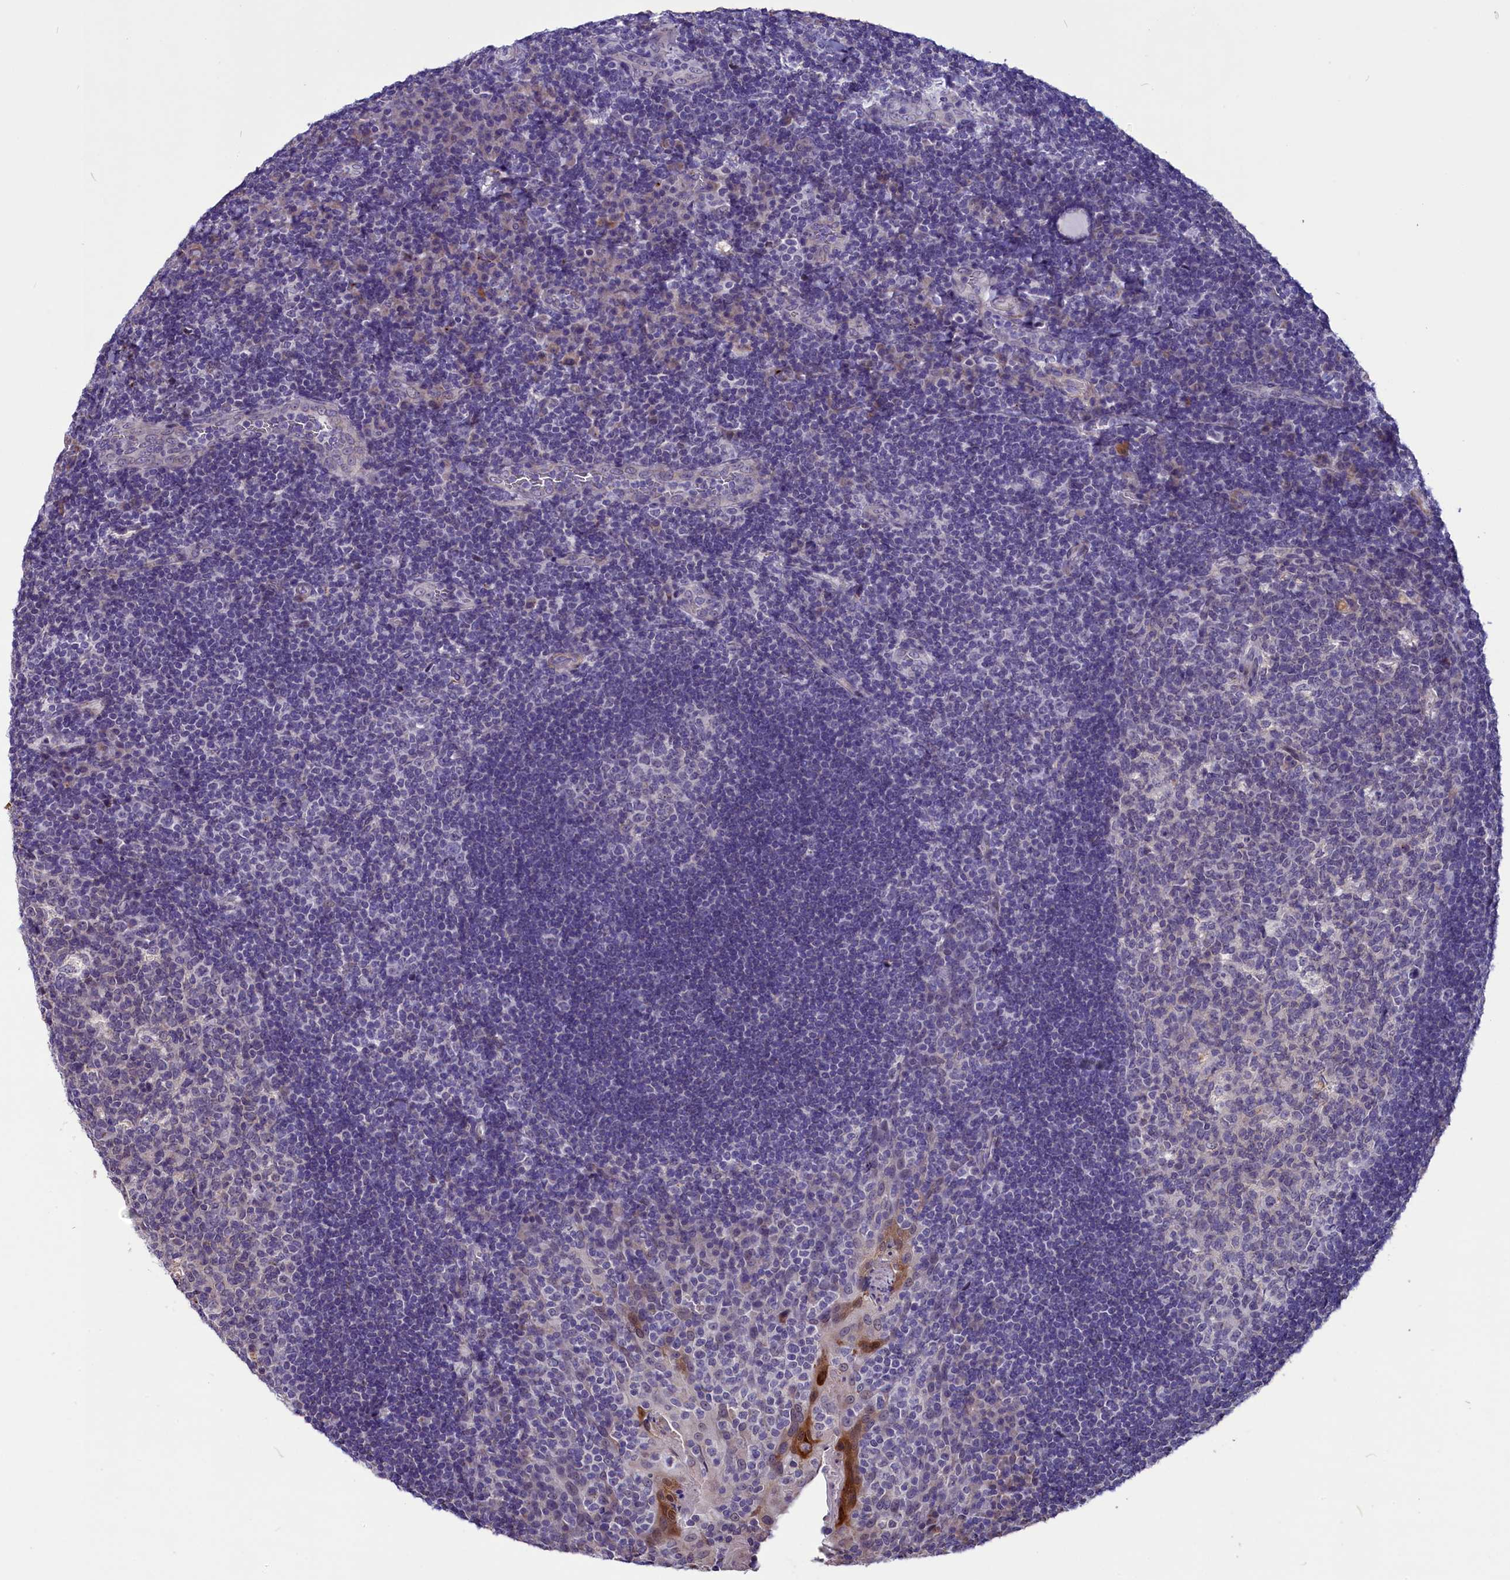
{"staining": {"intensity": "negative", "quantity": "none", "location": "none"}, "tissue": "tonsil", "cell_type": "Germinal center cells", "image_type": "normal", "snomed": [{"axis": "morphology", "description": "Normal tissue, NOS"}, {"axis": "topography", "description": "Tonsil"}], "caption": "This is an immunohistochemistry (IHC) photomicrograph of benign tonsil. There is no expression in germinal center cells.", "gene": "SCD5", "patient": {"sex": "male", "age": 17}}